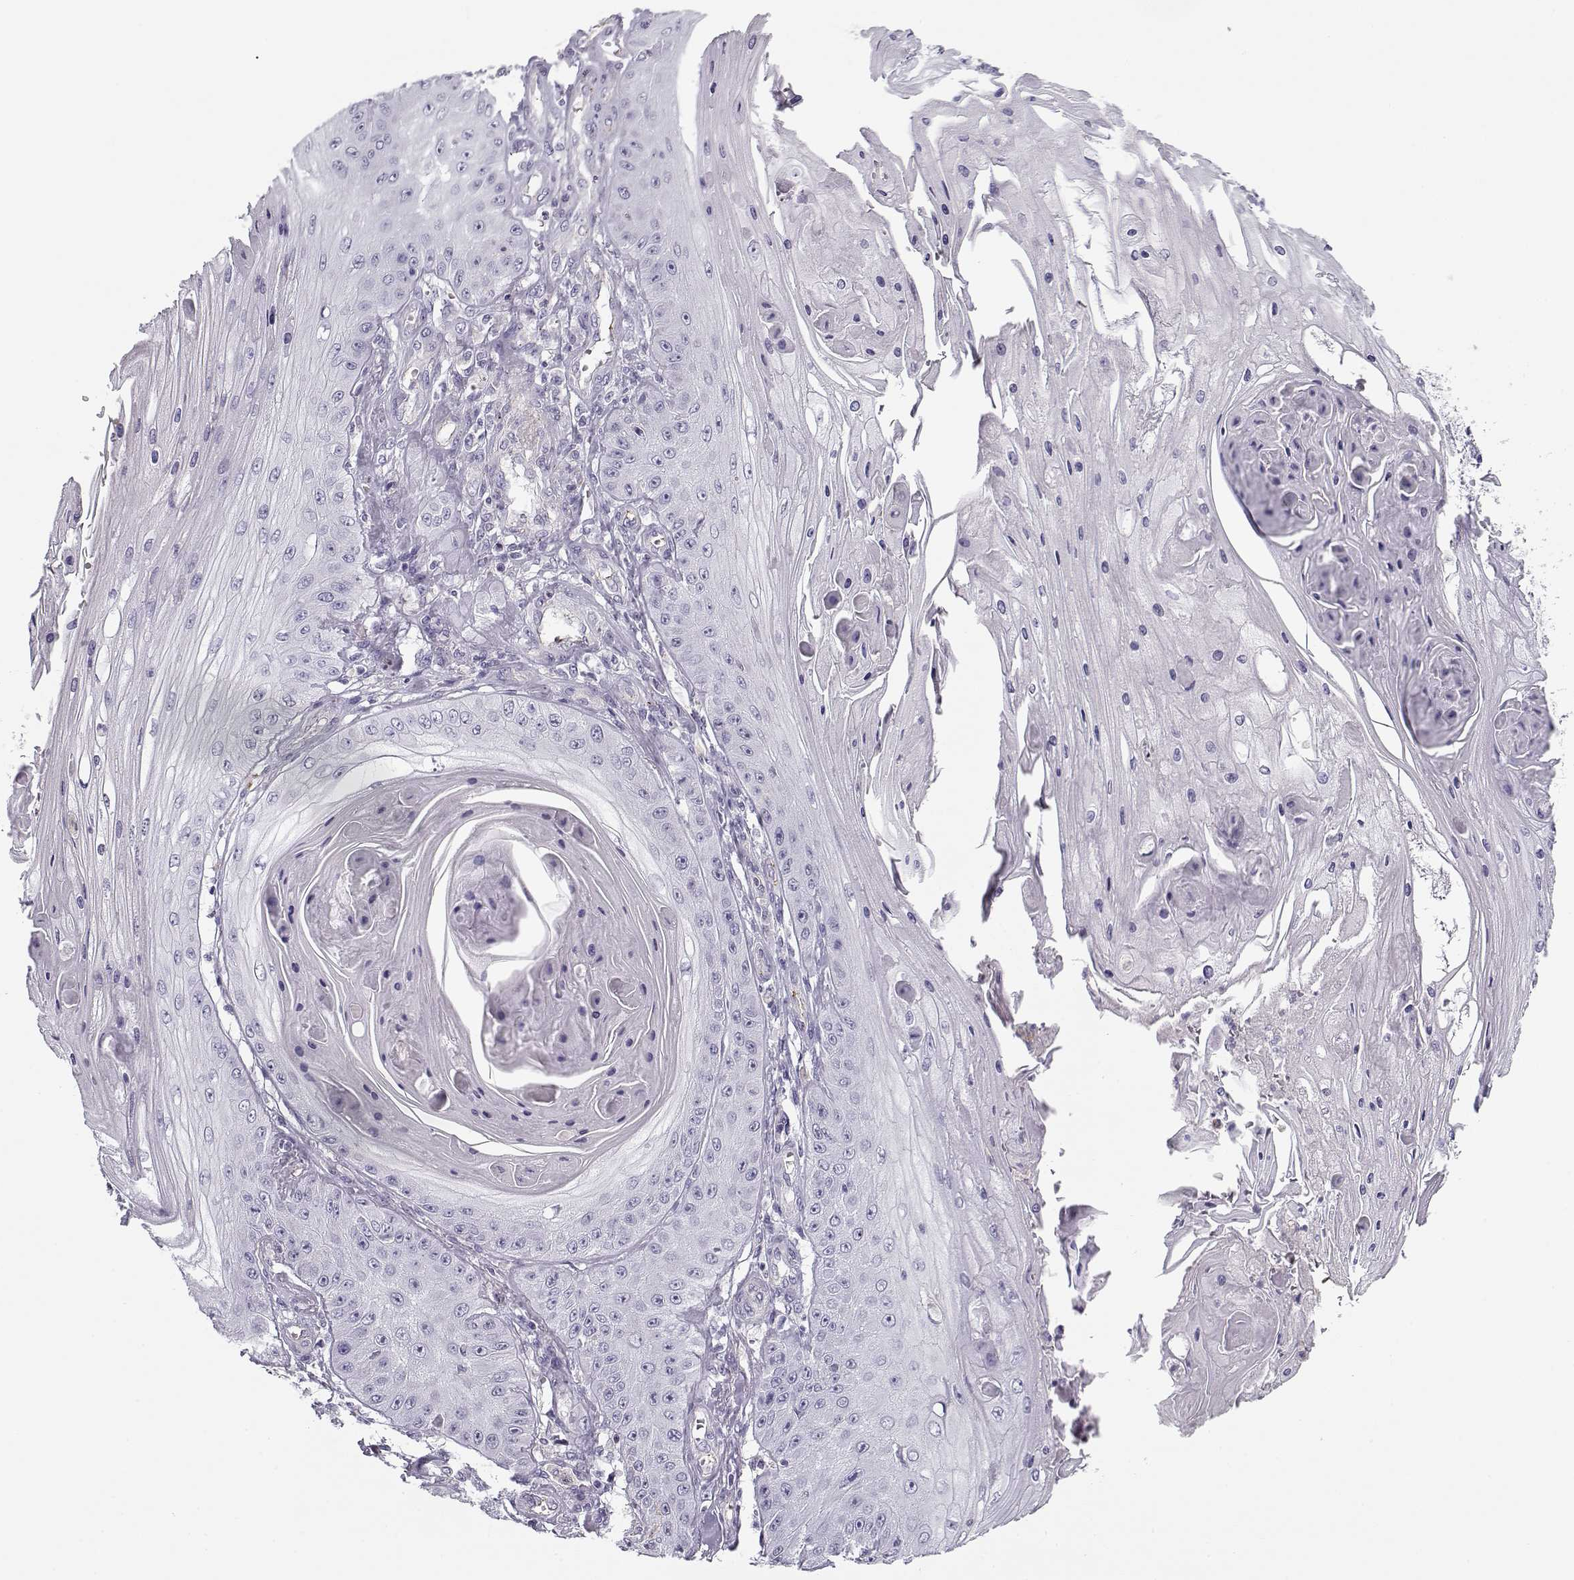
{"staining": {"intensity": "negative", "quantity": "none", "location": "none"}, "tissue": "skin cancer", "cell_type": "Tumor cells", "image_type": "cancer", "snomed": [{"axis": "morphology", "description": "Squamous cell carcinoma, NOS"}, {"axis": "topography", "description": "Skin"}], "caption": "This histopathology image is of skin cancer (squamous cell carcinoma) stained with immunohistochemistry (IHC) to label a protein in brown with the nuclei are counter-stained blue. There is no expression in tumor cells.", "gene": "MYO1A", "patient": {"sex": "male", "age": 70}}